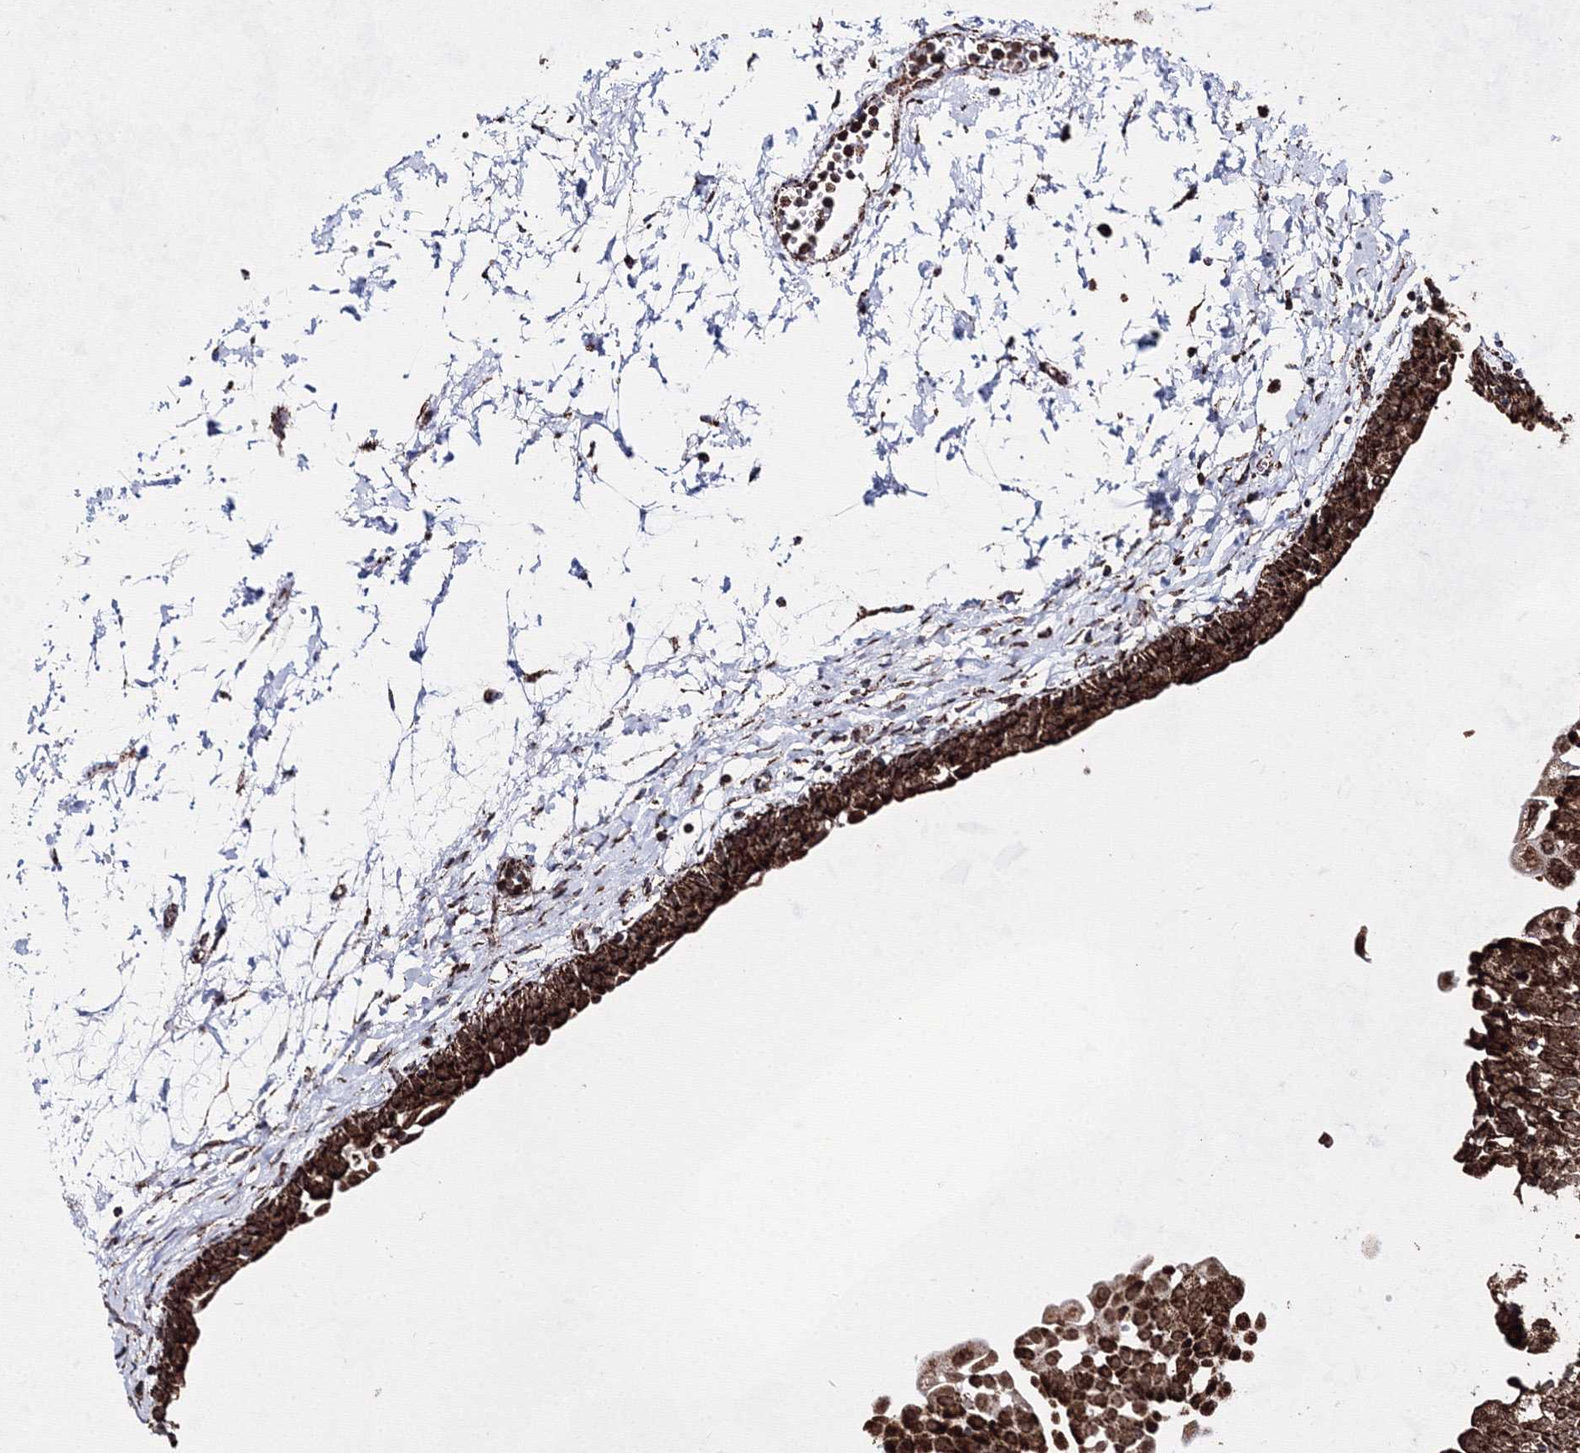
{"staining": {"intensity": "strong", "quantity": ">75%", "location": "cytoplasmic/membranous"}, "tissue": "urinary bladder", "cell_type": "Urothelial cells", "image_type": "normal", "snomed": [{"axis": "morphology", "description": "Normal tissue, NOS"}, {"axis": "topography", "description": "Urinary bladder"}], "caption": "Strong cytoplasmic/membranous positivity is present in about >75% of urothelial cells in benign urinary bladder.", "gene": "HADHB", "patient": {"sex": "male", "age": 55}}